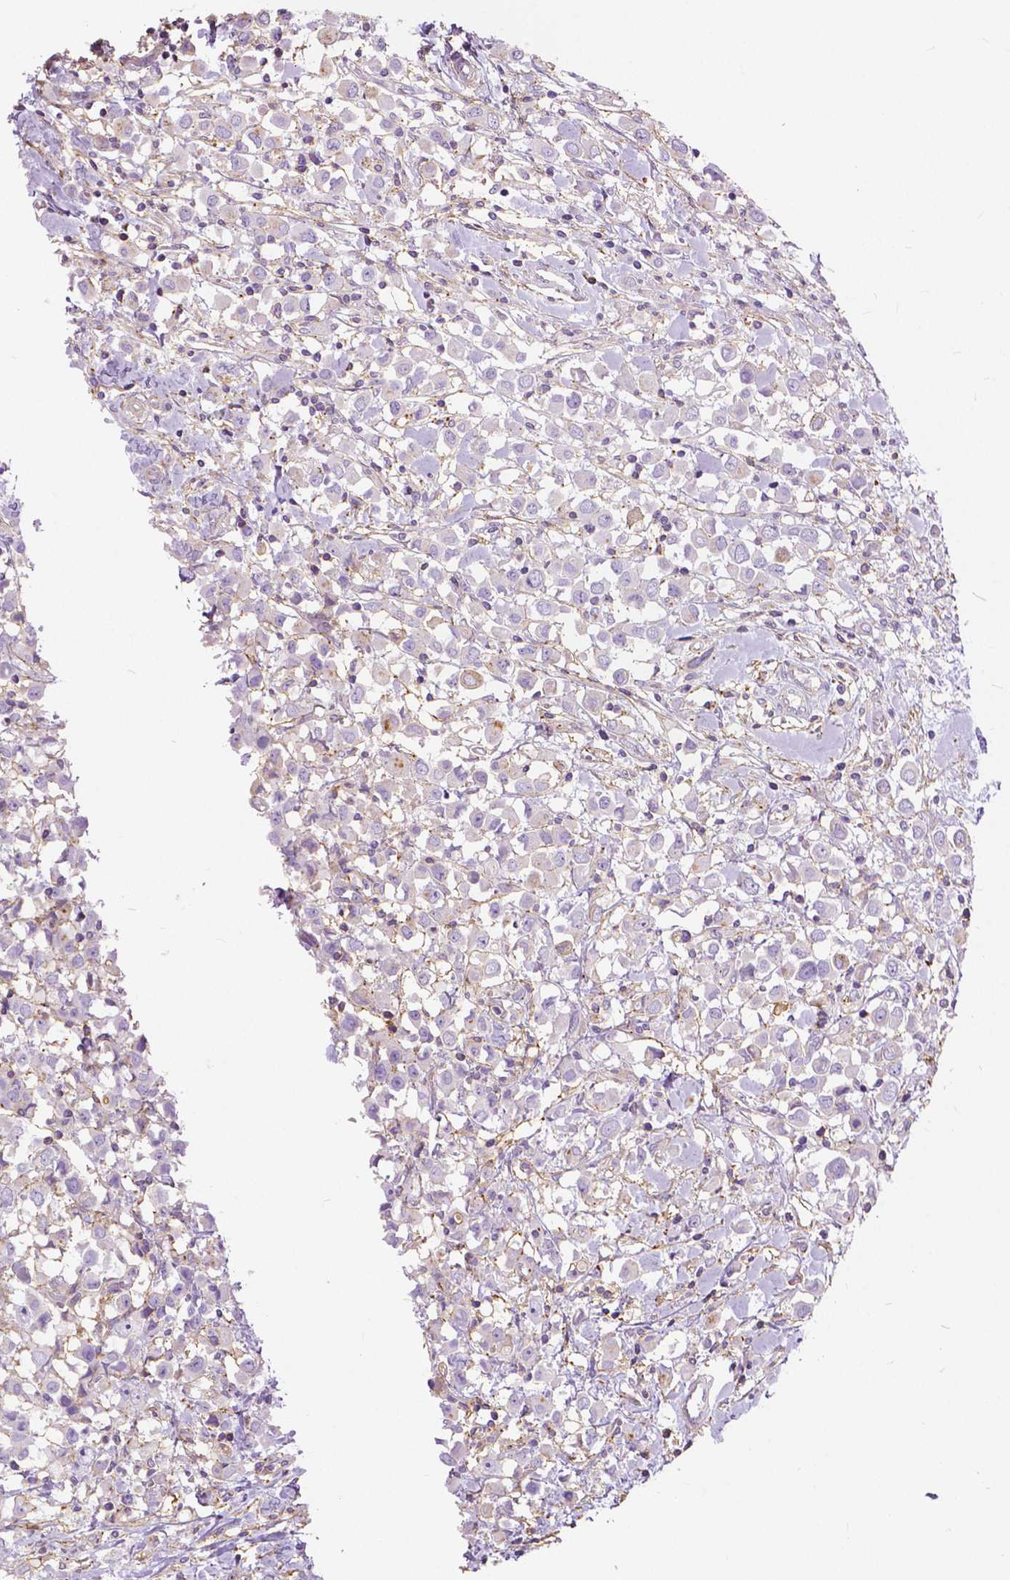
{"staining": {"intensity": "negative", "quantity": "none", "location": "none"}, "tissue": "breast cancer", "cell_type": "Tumor cells", "image_type": "cancer", "snomed": [{"axis": "morphology", "description": "Duct carcinoma"}, {"axis": "topography", "description": "Breast"}], "caption": "The immunohistochemistry (IHC) image has no significant staining in tumor cells of breast cancer tissue. (DAB (3,3'-diaminobenzidine) IHC with hematoxylin counter stain).", "gene": "ANXA13", "patient": {"sex": "female", "age": 61}}